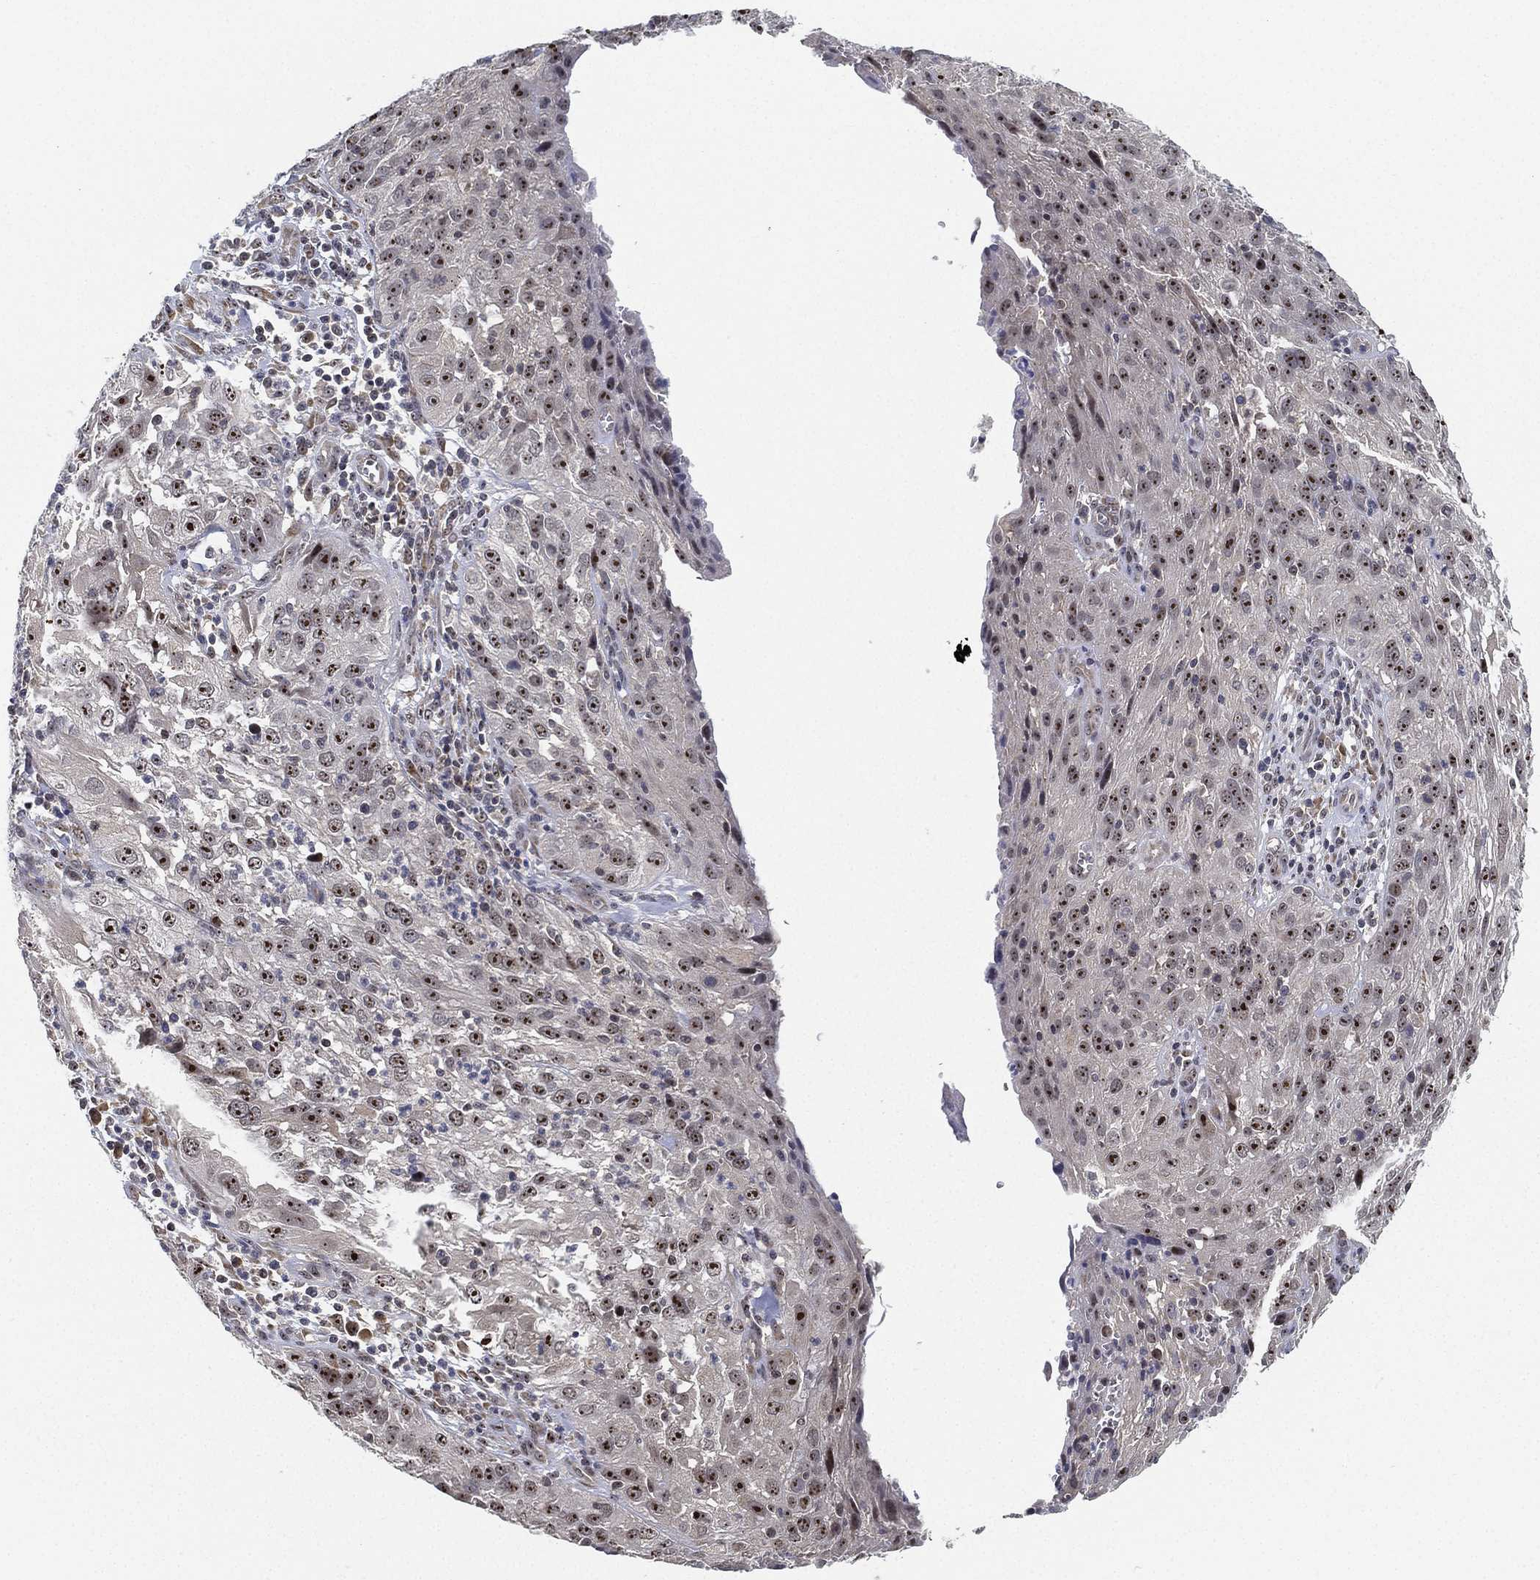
{"staining": {"intensity": "moderate", "quantity": ">75%", "location": "nuclear"}, "tissue": "cervical cancer", "cell_type": "Tumor cells", "image_type": "cancer", "snomed": [{"axis": "morphology", "description": "Squamous cell carcinoma, NOS"}, {"axis": "topography", "description": "Cervix"}], "caption": "Cervical cancer (squamous cell carcinoma) stained with a protein marker shows moderate staining in tumor cells.", "gene": "PPP1R16B", "patient": {"sex": "female", "age": 32}}